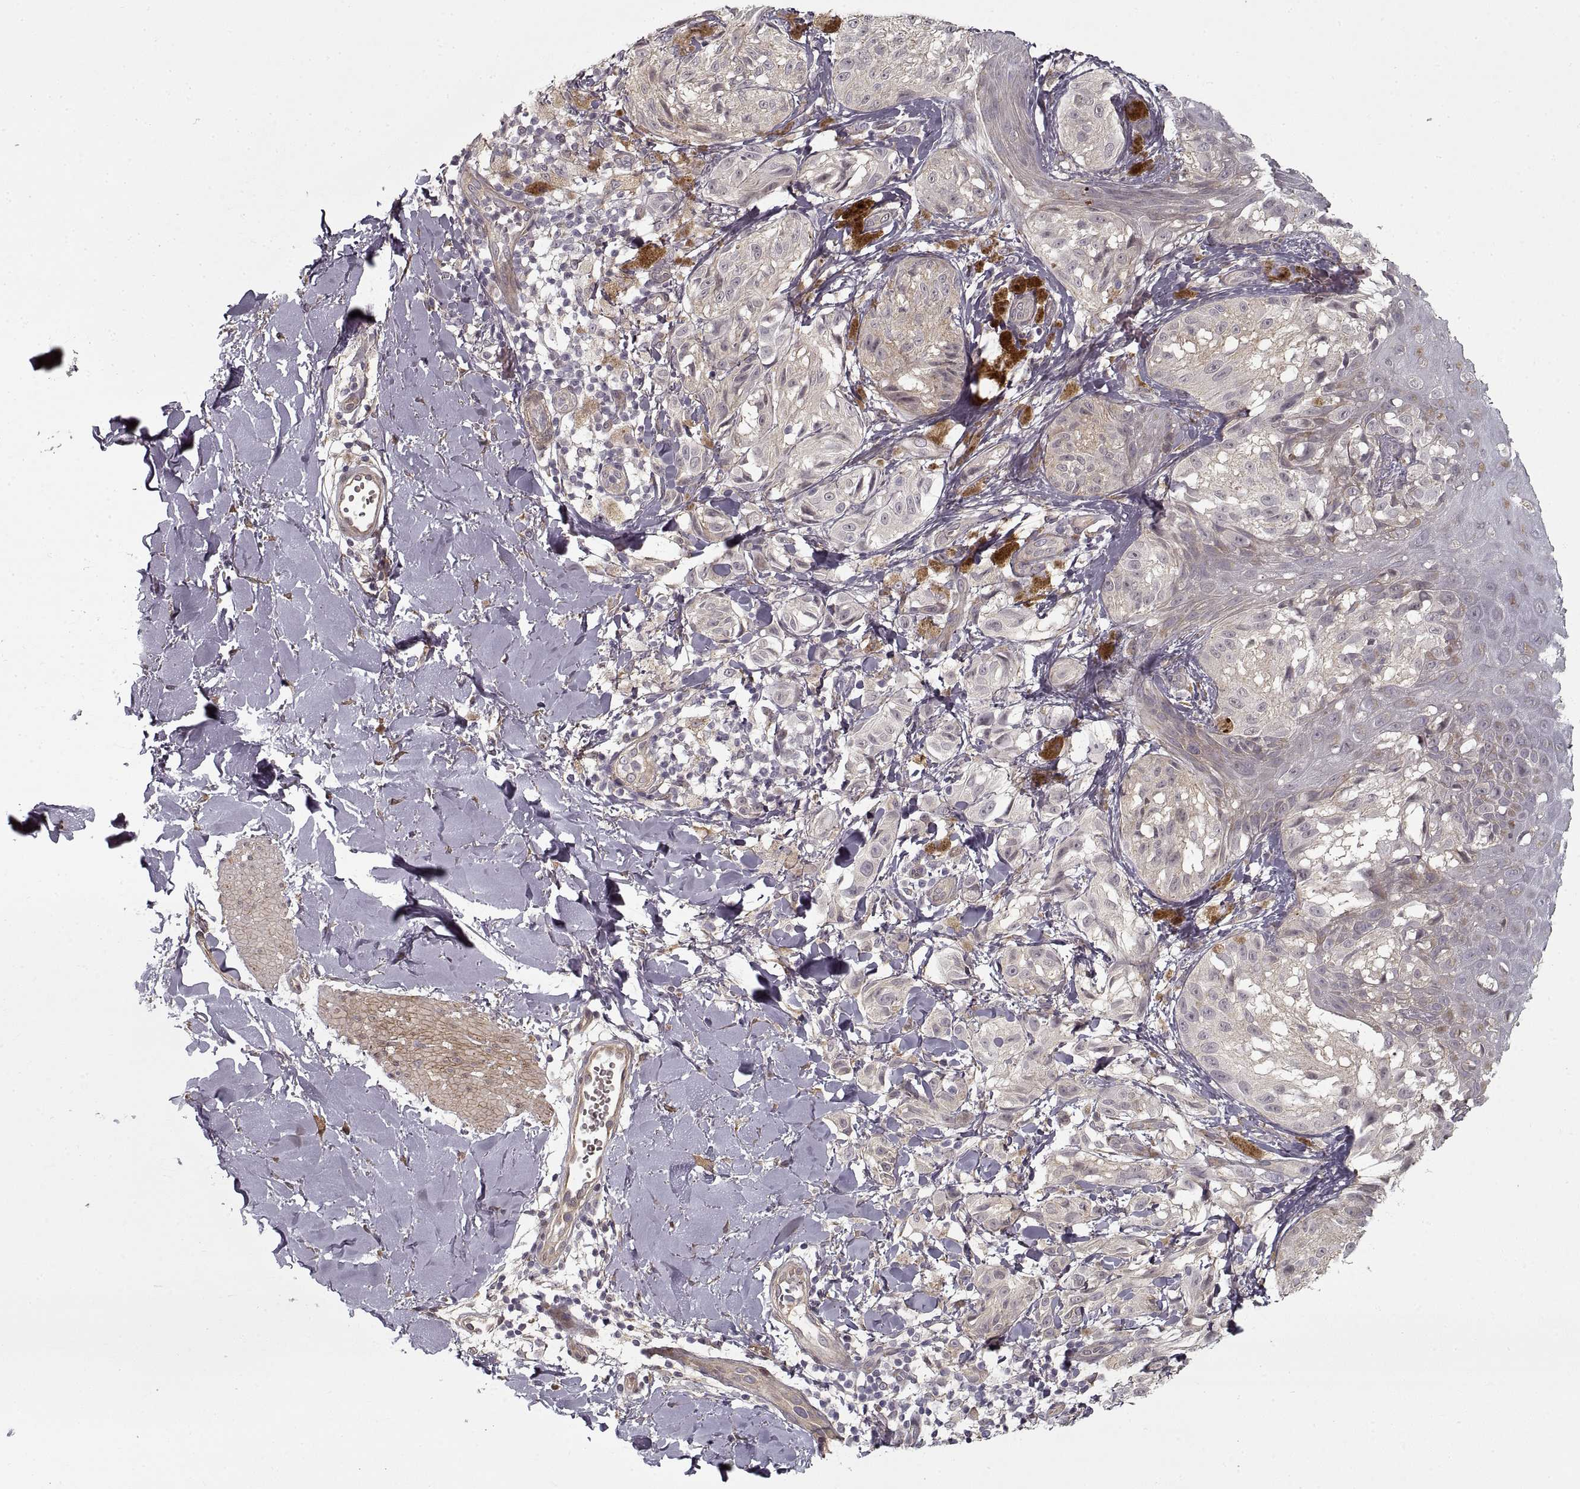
{"staining": {"intensity": "negative", "quantity": "none", "location": "none"}, "tissue": "melanoma", "cell_type": "Tumor cells", "image_type": "cancer", "snomed": [{"axis": "morphology", "description": "Malignant melanoma, NOS"}, {"axis": "topography", "description": "Skin"}], "caption": "Melanoma stained for a protein using immunohistochemistry (IHC) exhibits no positivity tumor cells.", "gene": "LAMB2", "patient": {"sex": "male", "age": 36}}